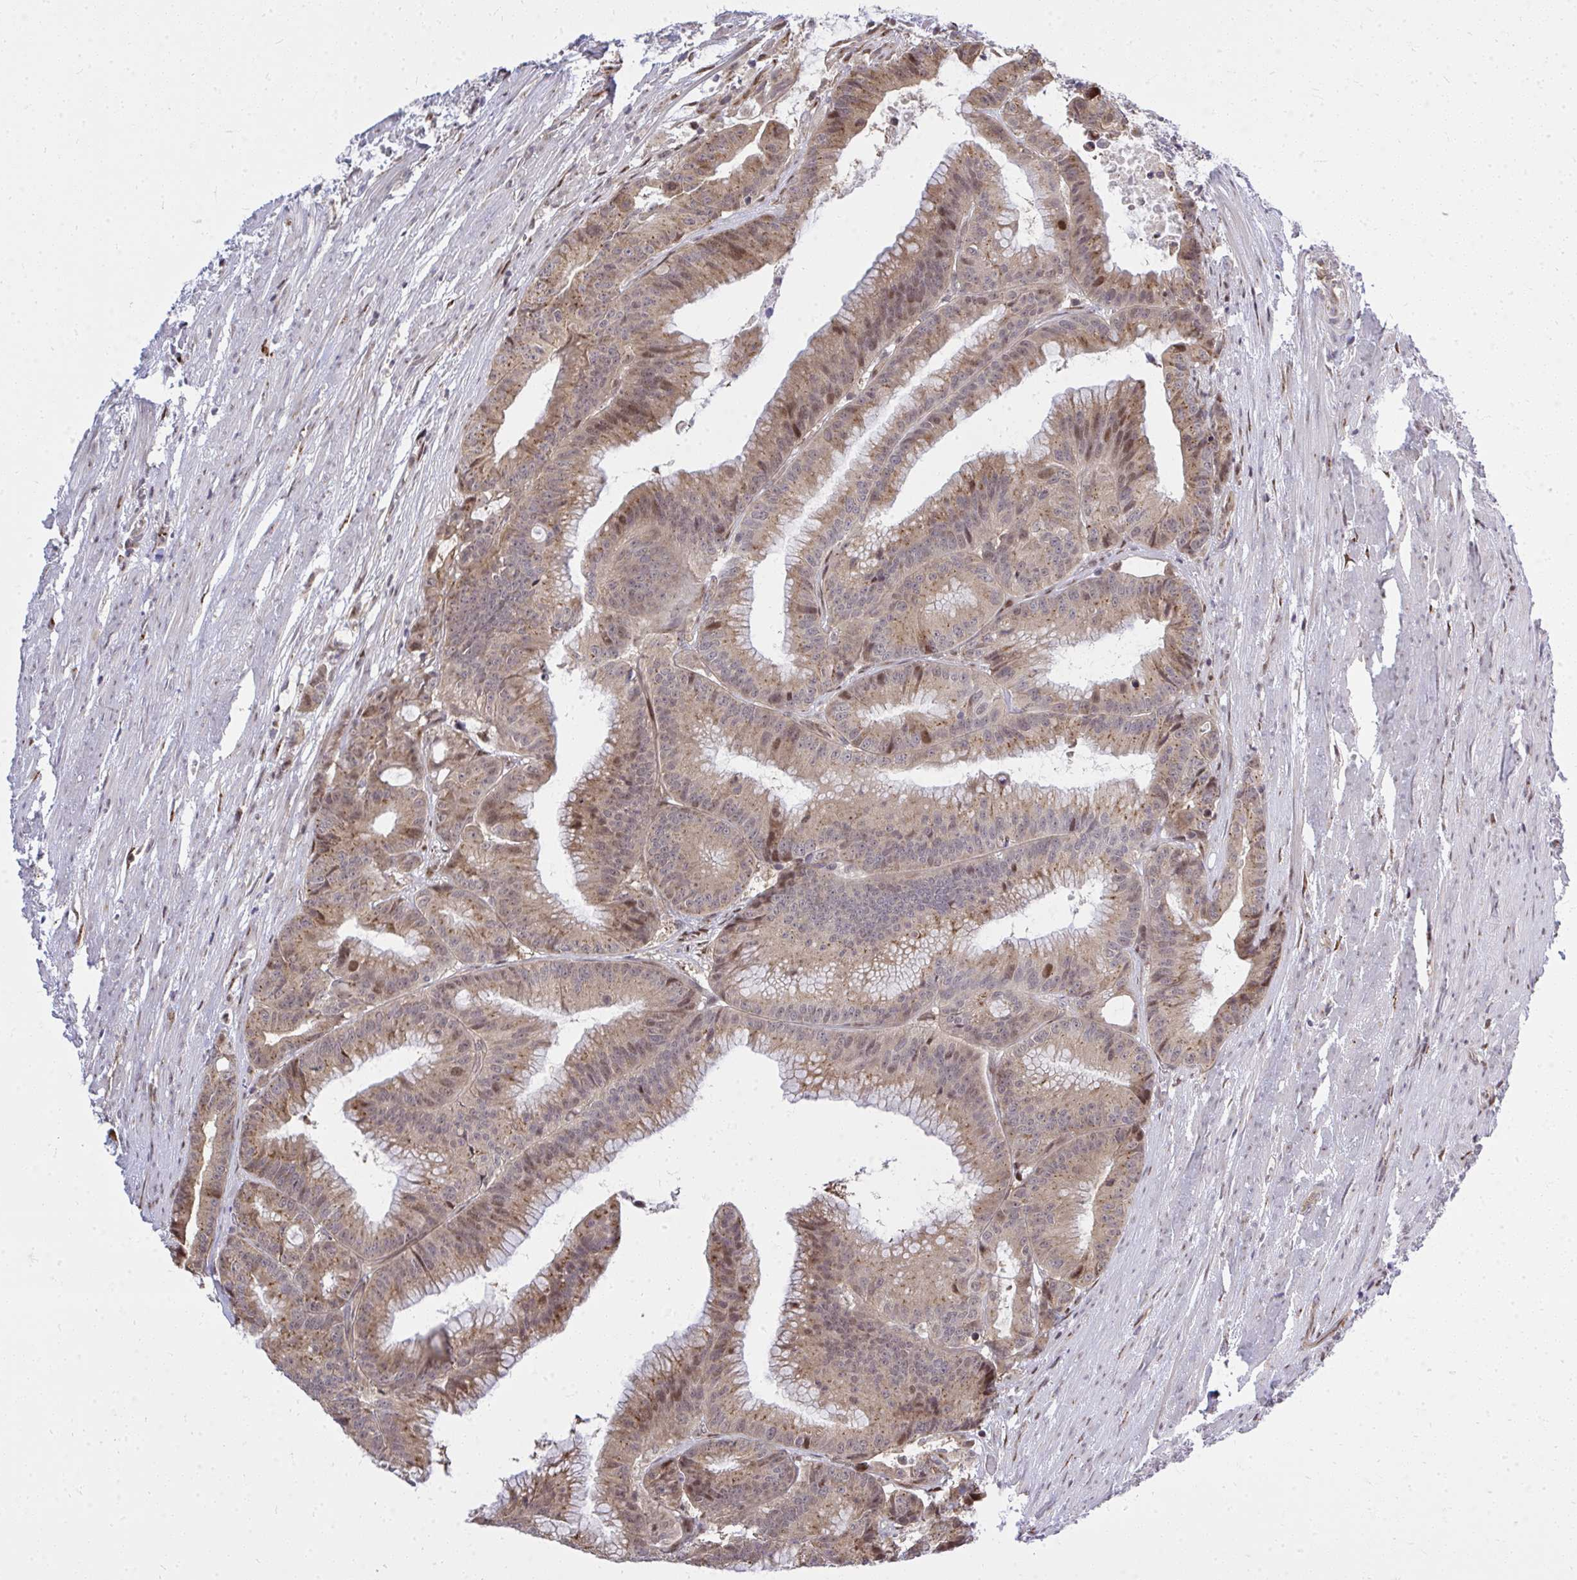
{"staining": {"intensity": "moderate", "quantity": ">75%", "location": "cytoplasmic/membranous,nuclear"}, "tissue": "colorectal cancer", "cell_type": "Tumor cells", "image_type": "cancer", "snomed": [{"axis": "morphology", "description": "Adenocarcinoma, NOS"}, {"axis": "topography", "description": "Colon"}], "caption": "Human colorectal cancer stained with a brown dye exhibits moderate cytoplasmic/membranous and nuclear positive expression in approximately >75% of tumor cells.", "gene": "PIGY", "patient": {"sex": "female", "age": 78}}